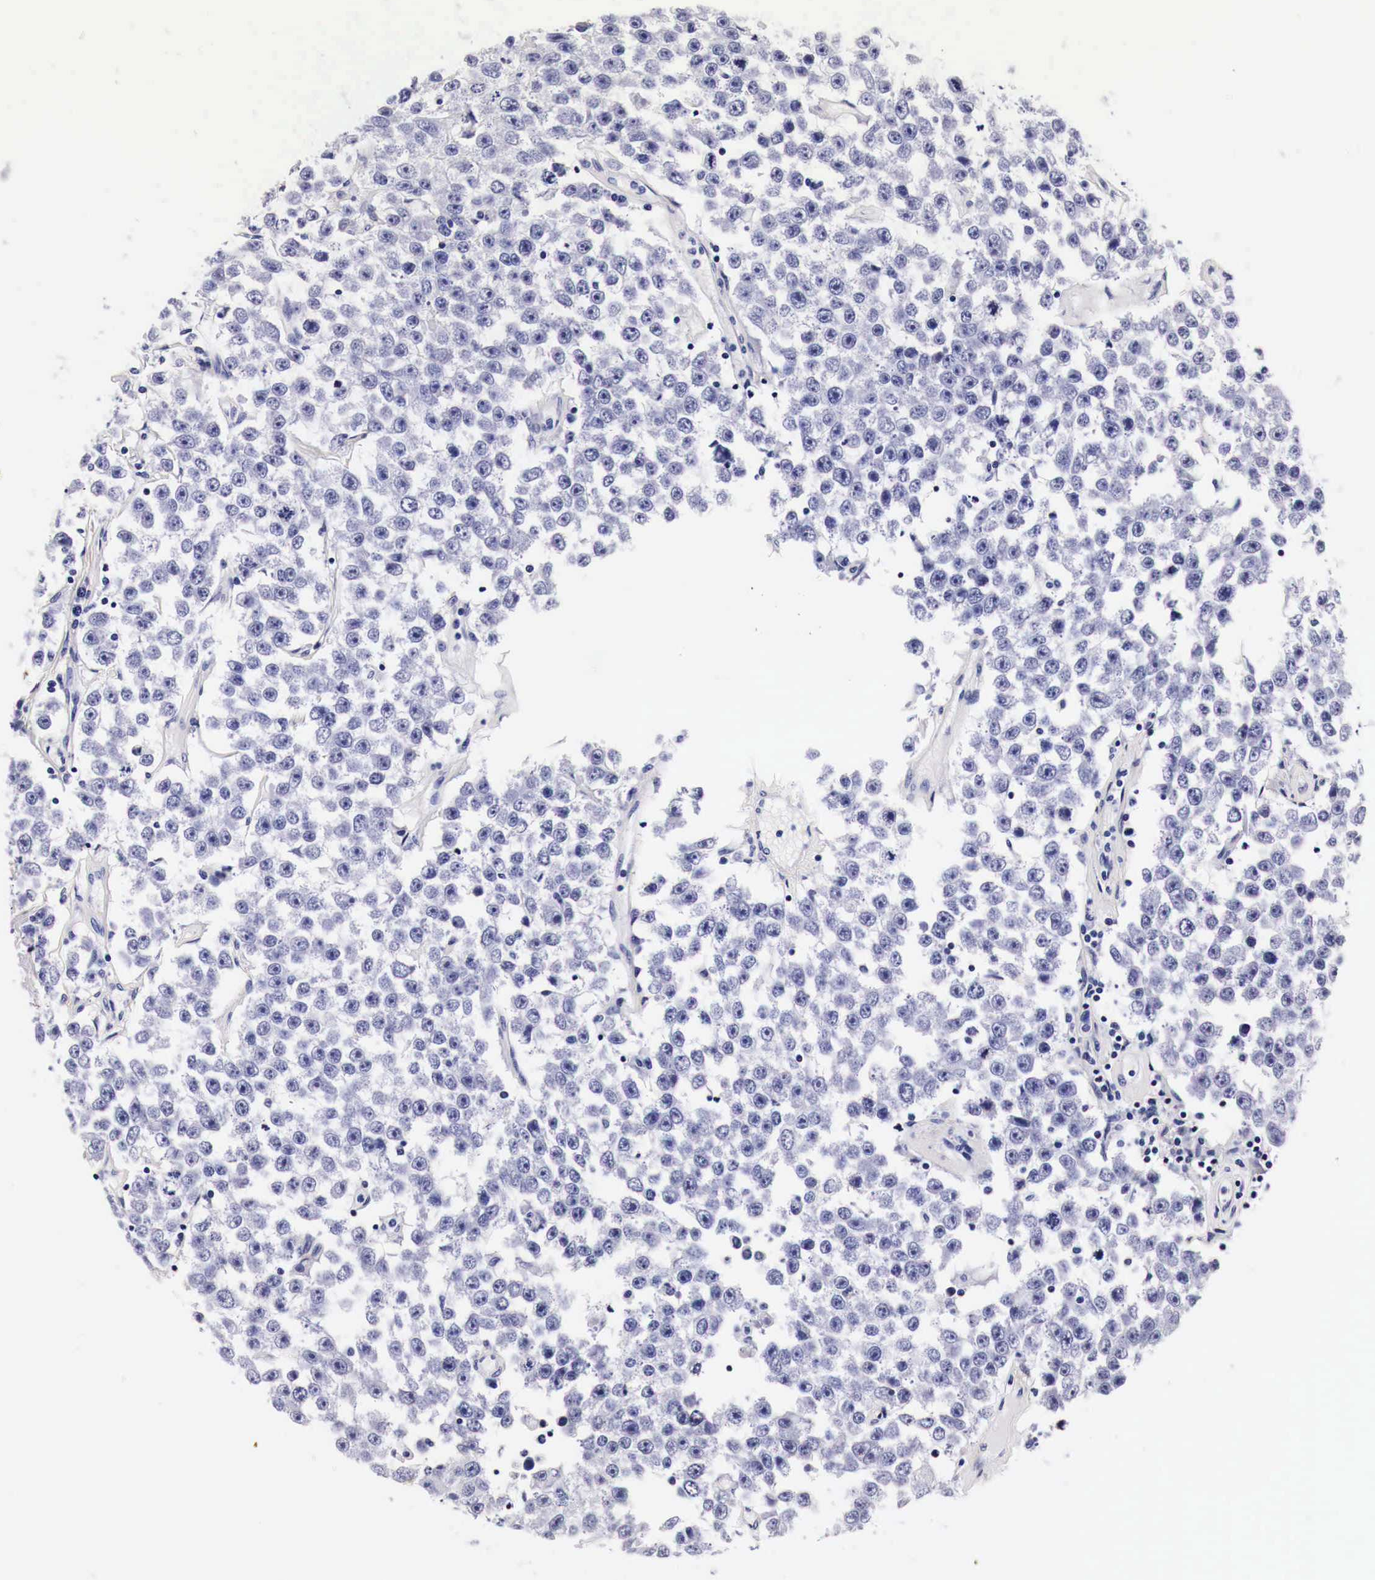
{"staining": {"intensity": "negative", "quantity": "none", "location": "none"}, "tissue": "testis cancer", "cell_type": "Tumor cells", "image_type": "cancer", "snomed": [{"axis": "morphology", "description": "Seminoma, NOS"}, {"axis": "topography", "description": "Testis"}], "caption": "The immunohistochemistry image has no significant staining in tumor cells of testis seminoma tissue.", "gene": "EGFR", "patient": {"sex": "male", "age": 52}}